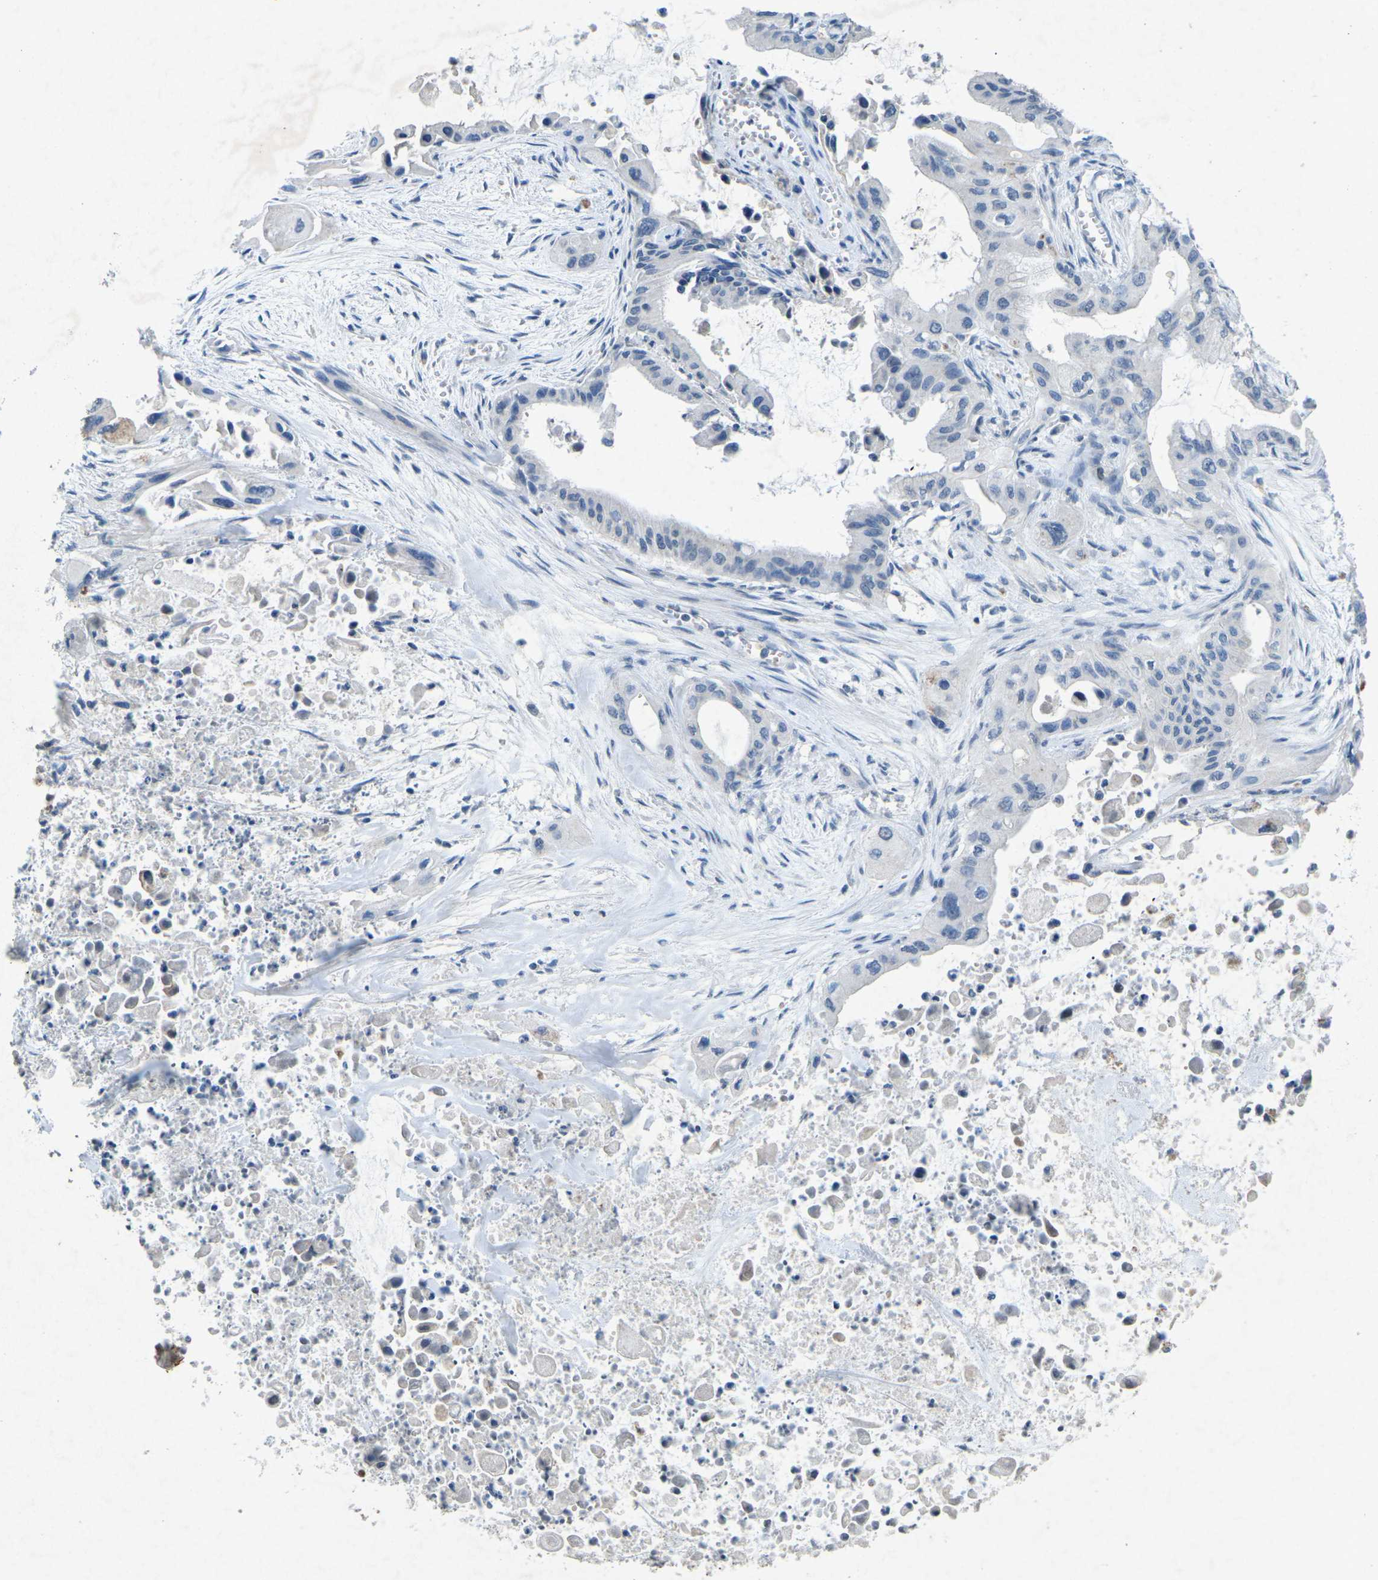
{"staining": {"intensity": "negative", "quantity": "none", "location": "none"}, "tissue": "pancreatic cancer", "cell_type": "Tumor cells", "image_type": "cancer", "snomed": [{"axis": "morphology", "description": "Adenocarcinoma, NOS"}, {"axis": "topography", "description": "Pancreas"}], "caption": "Tumor cells show no significant protein positivity in pancreatic adenocarcinoma.", "gene": "A1BG", "patient": {"sex": "male", "age": 73}}